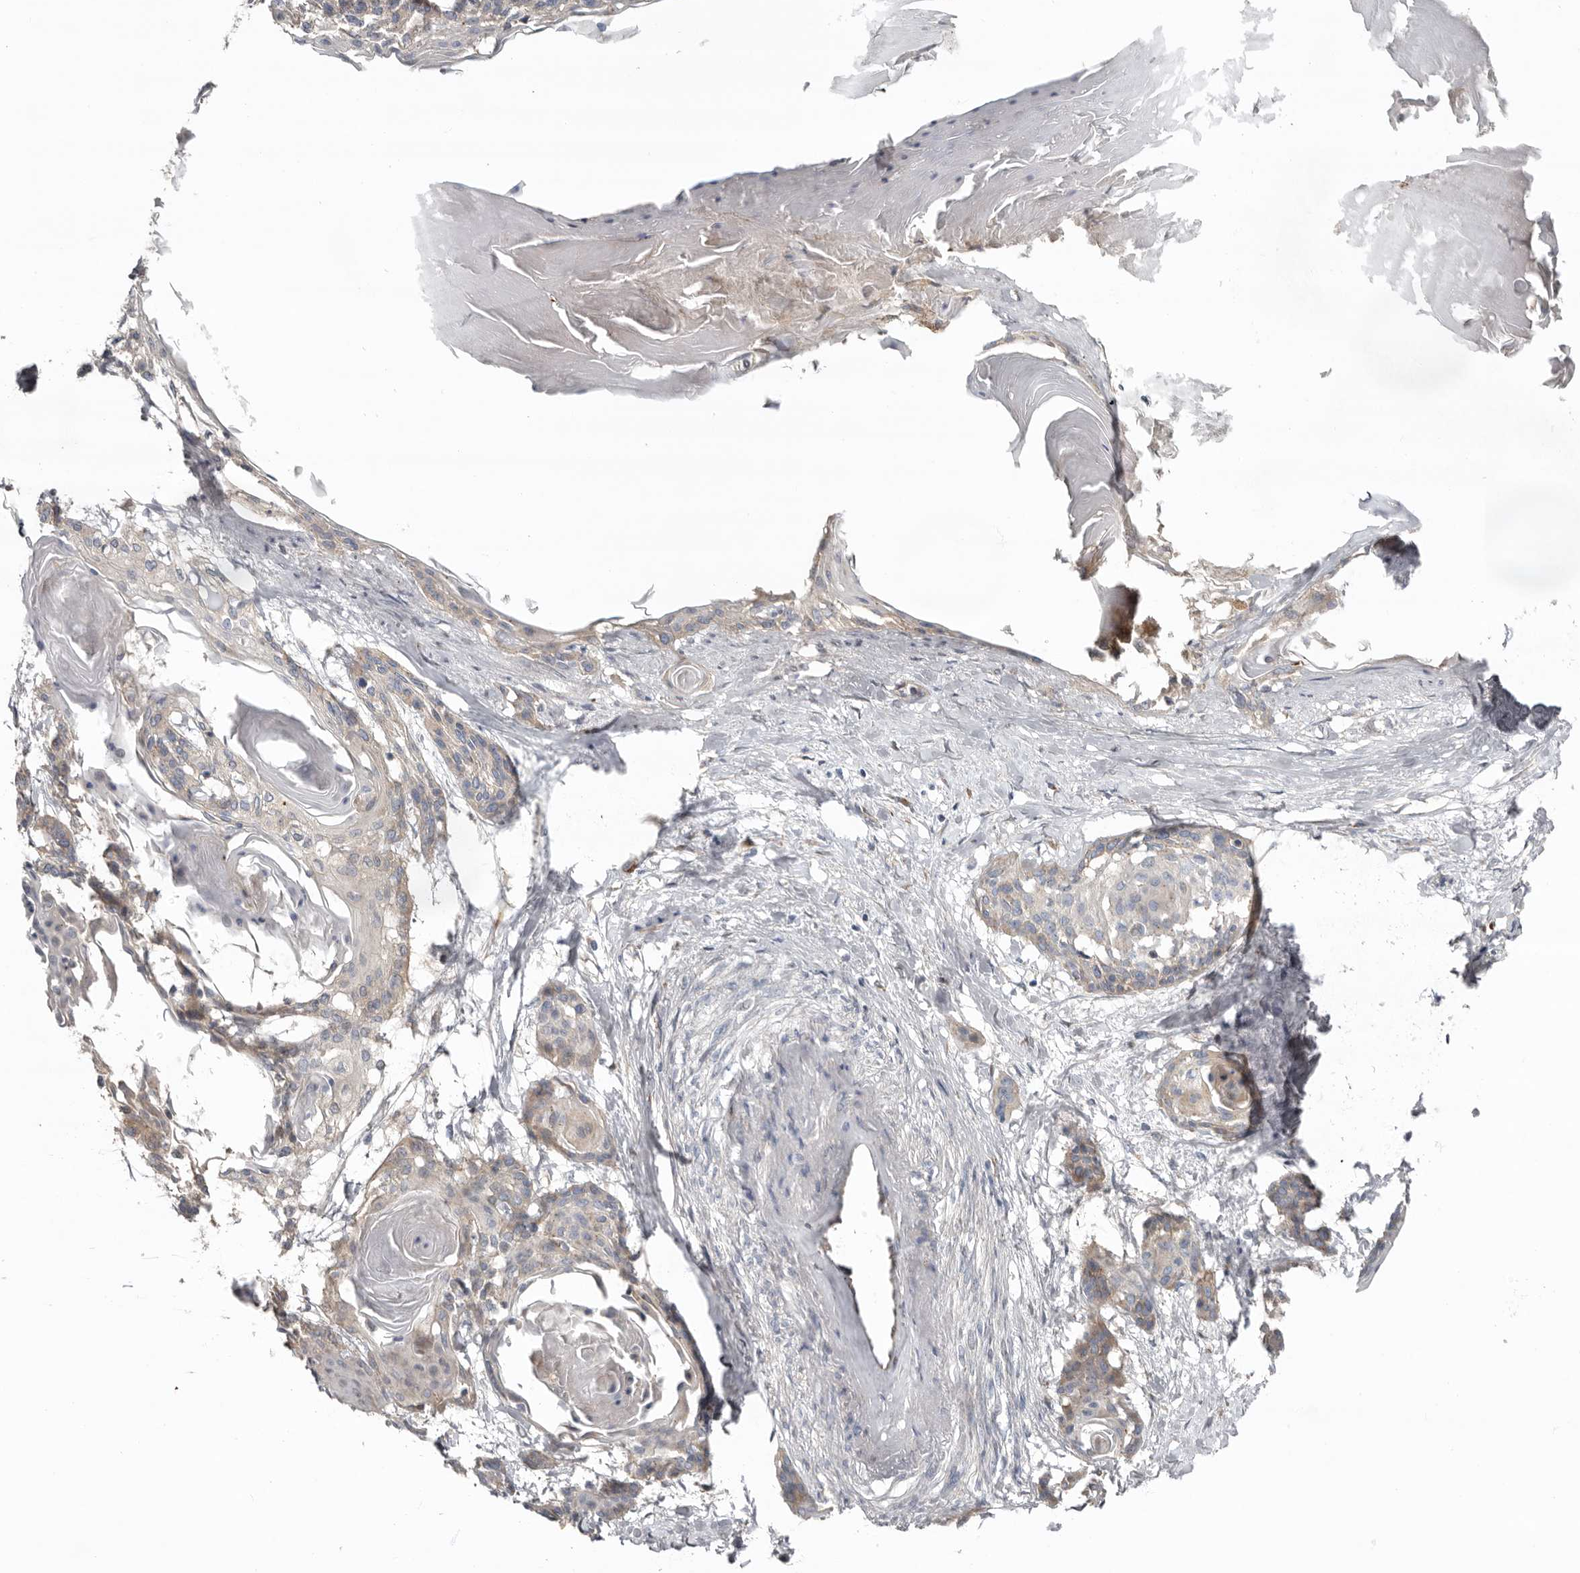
{"staining": {"intensity": "weak", "quantity": "25%-75%", "location": "cytoplasmic/membranous"}, "tissue": "cervical cancer", "cell_type": "Tumor cells", "image_type": "cancer", "snomed": [{"axis": "morphology", "description": "Squamous cell carcinoma, NOS"}, {"axis": "topography", "description": "Cervix"}], "caption": "Tumor cells reveal low levels of weak cytoplasmic/membranous expression in approximately 25%-75% of cells in cervical squamous cell carcinoma. (Brightfield microscopy of DAB IHC at high magnification).", "gene": "LUZP1", "patient": {"sex": "female", "age": 57}}